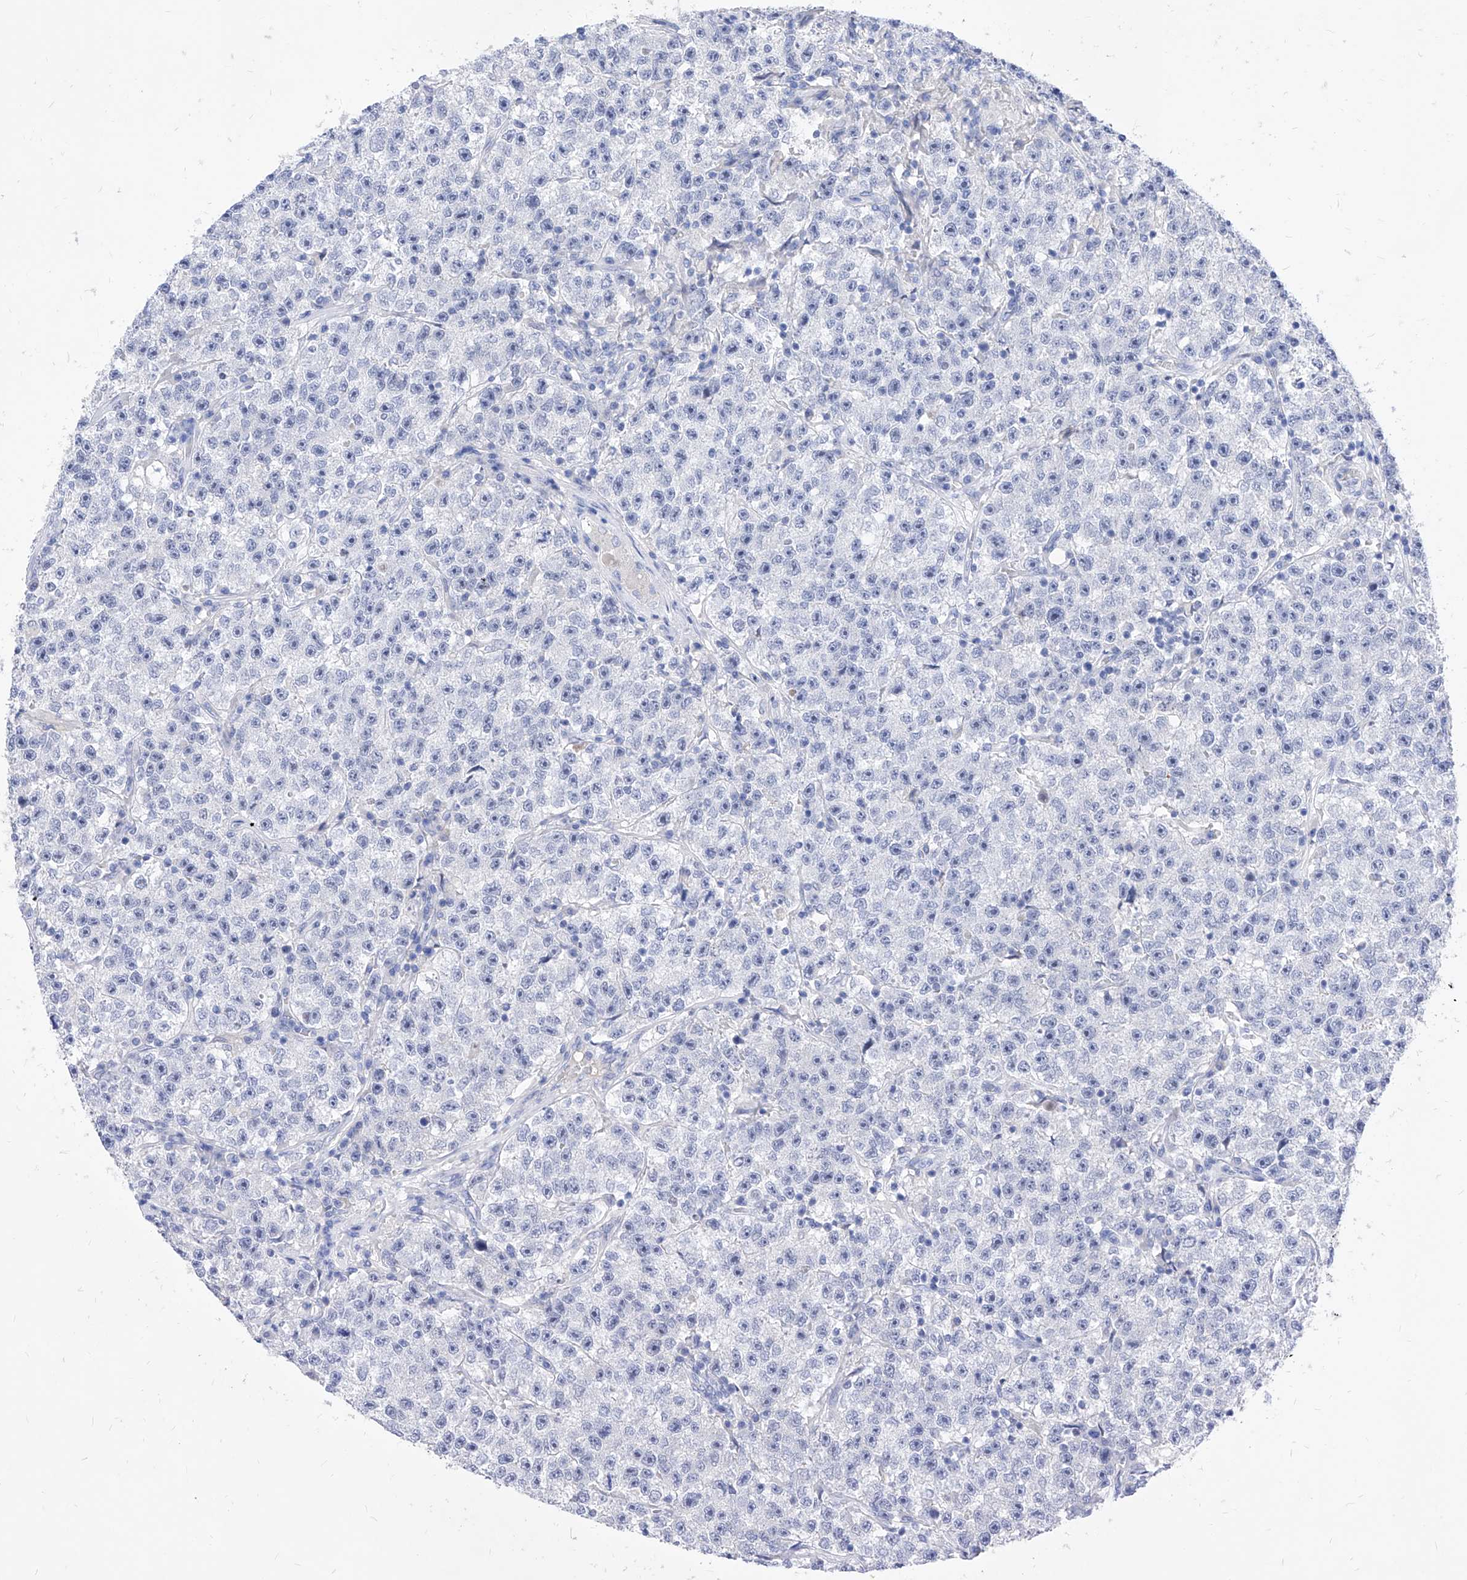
{"staining": {"intensity": "negative", "quantity": "none", "location": "none"}, "tissue": "testis cancer", "cell_type": "Tumor cells", "image_type": "cancer", "snomed": [{"axis": "morphology", "description": "Seminoma, NOS"}, {"axis": "topography", "description": "Testis"}], "caption": "Seminoma (testis) stained for a protein using immunohistochemistry (IHC) displays no positivity tumor cells.", "gene": "VAX1", "patient": {"sex": "male", "age": 22}}